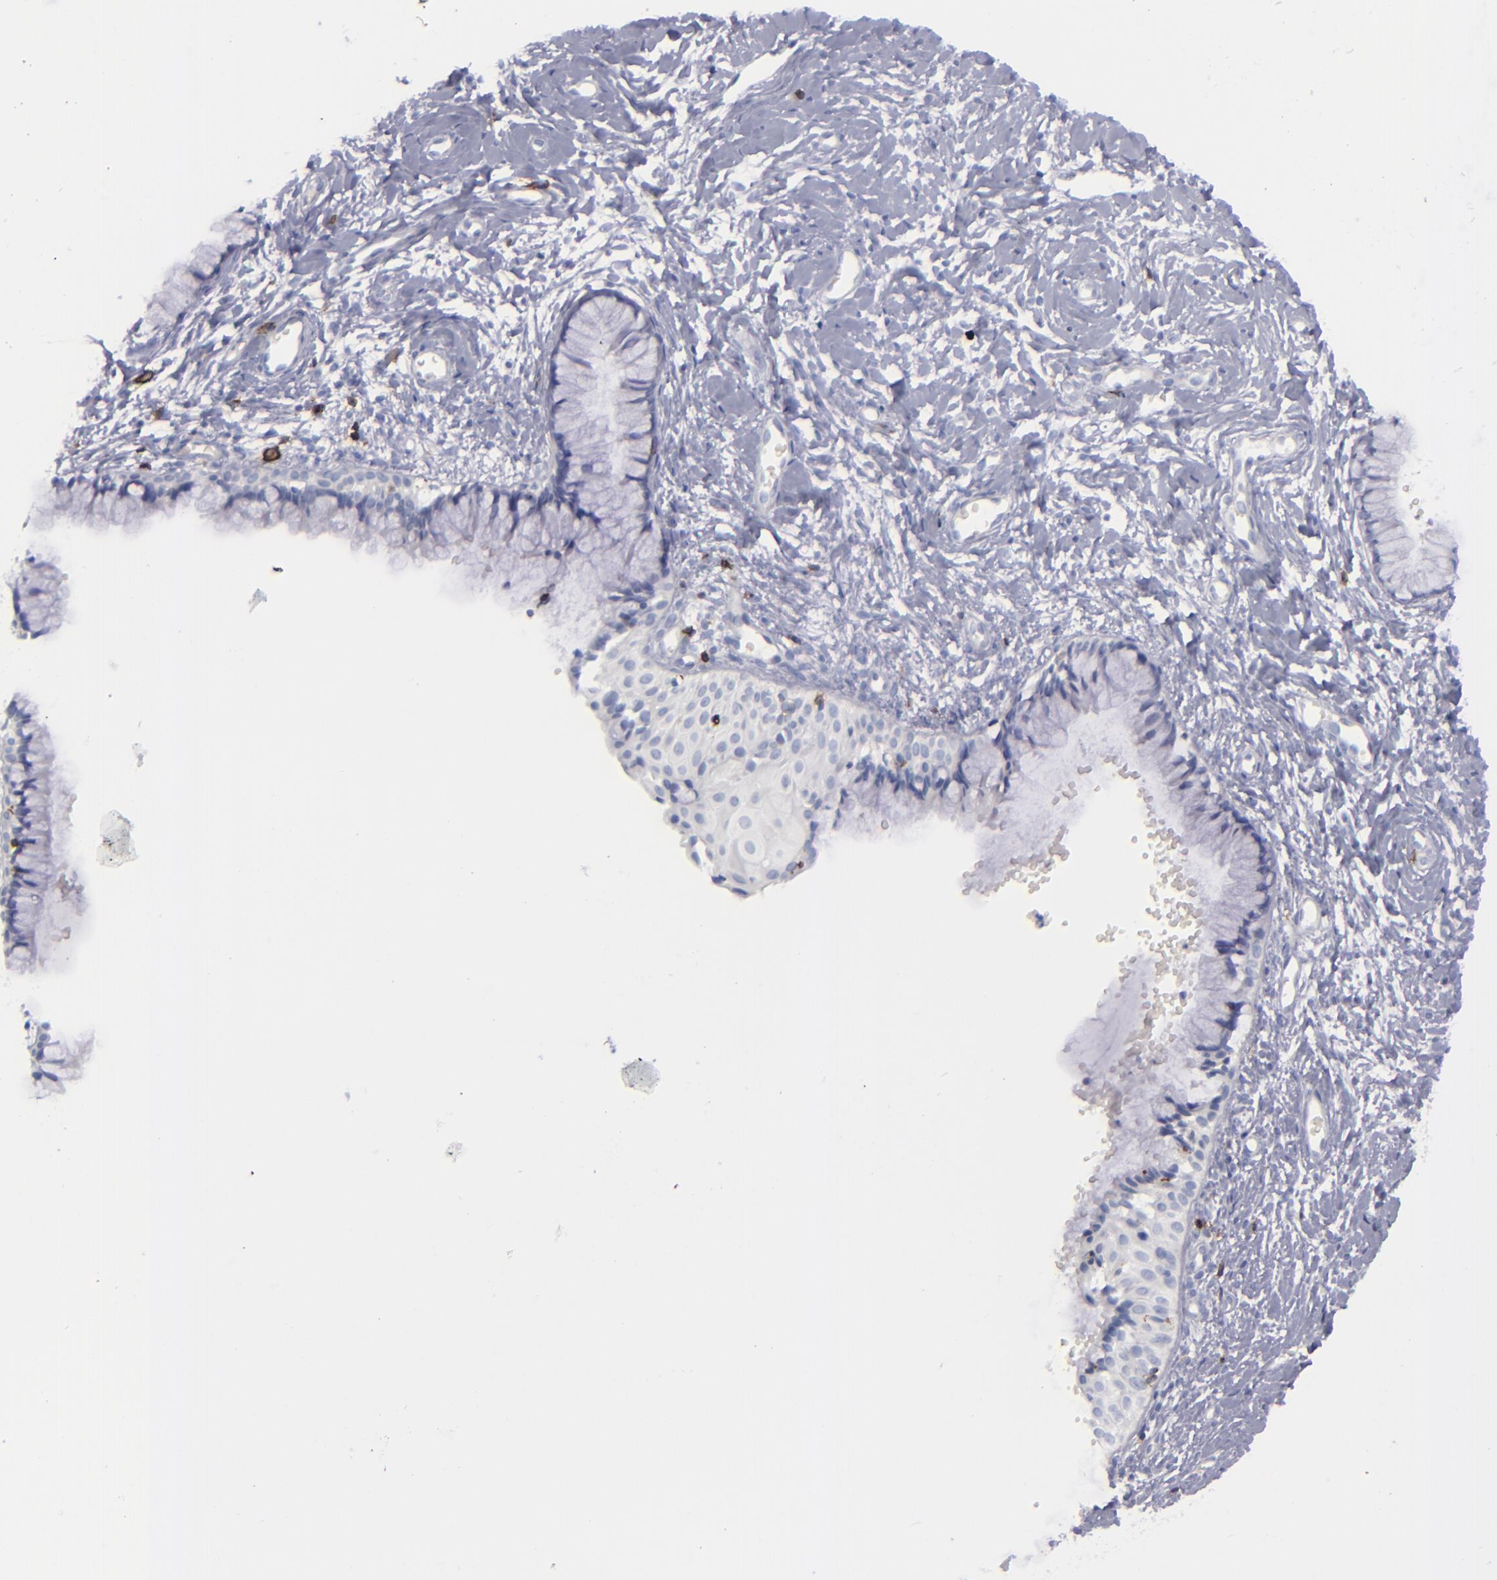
{"staining": {"intensity": "negative", "quantity": "none", "location": "none"}, "tissue": "cervix", "cell_type": "Glandular cells", "image_type": "normal", "snomed": [{"axis": "morphology", "description": "Normal tissue, NOS"}, {"axis": "topography", "description": "Cervix"}], "caption": "High power microscopy micrograph of an IHC micrograph of unremarkable cervix, revealing no significant positivity in glandular cells.", "gene": "CD27", "patient": {"sex": "female", "age": 46}}